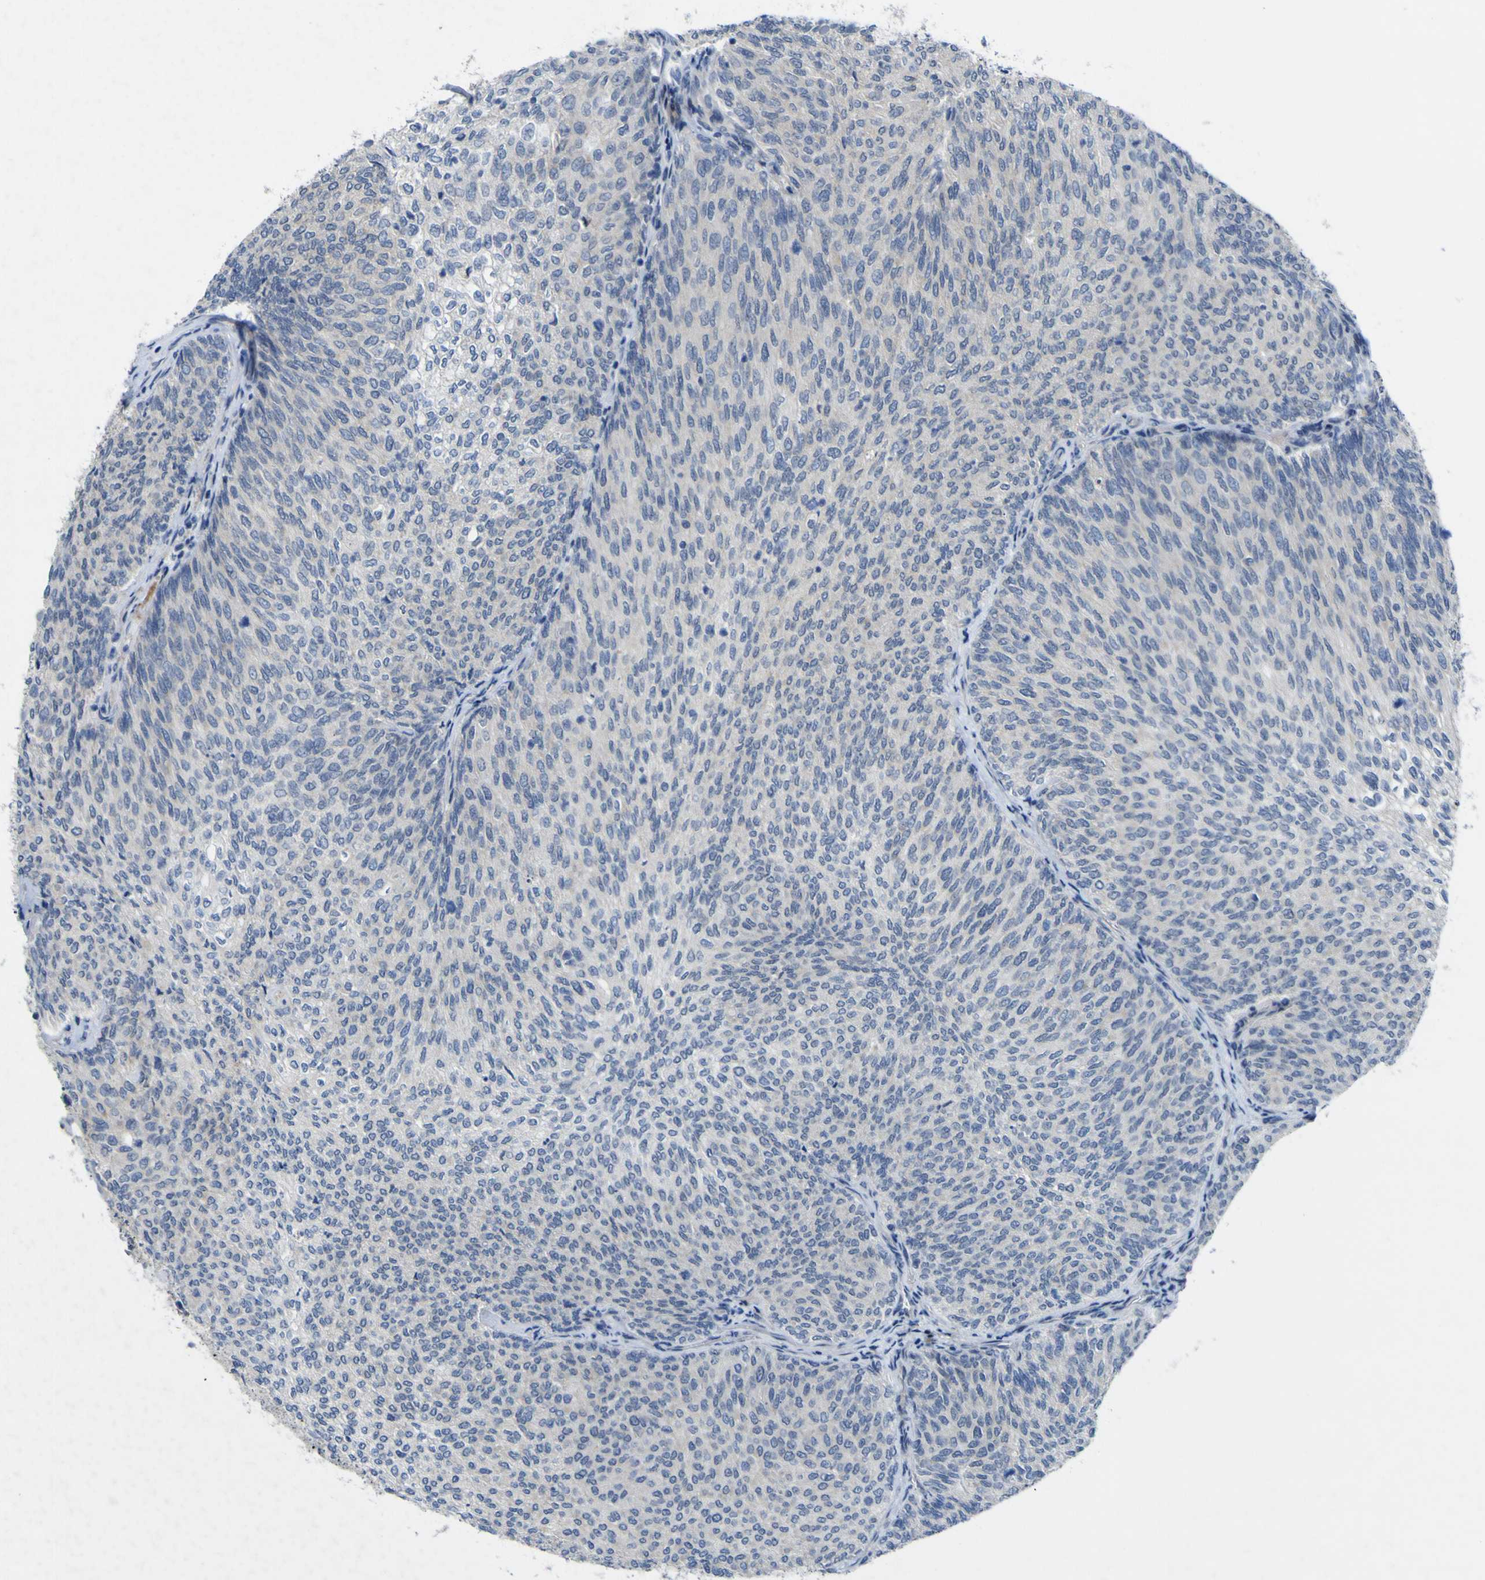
{"staining": {"intensity": "negative", "quantity": "none", "location": "none"}, "tissue": "urothelial cancer", "cell_type": "Tumor cells", "image_type": "cancer", "snomed": [{"axis": "morphology", "description": "Urothelial carcinoma, Low grade"}, {"axis": "topography", "description": "Urinary bladder"}], "caption": "There is no significant positivity in tumor cells of urothelial cancer.", "gene": "NAV1", "patient": {"sex": "female", "age": 79}}